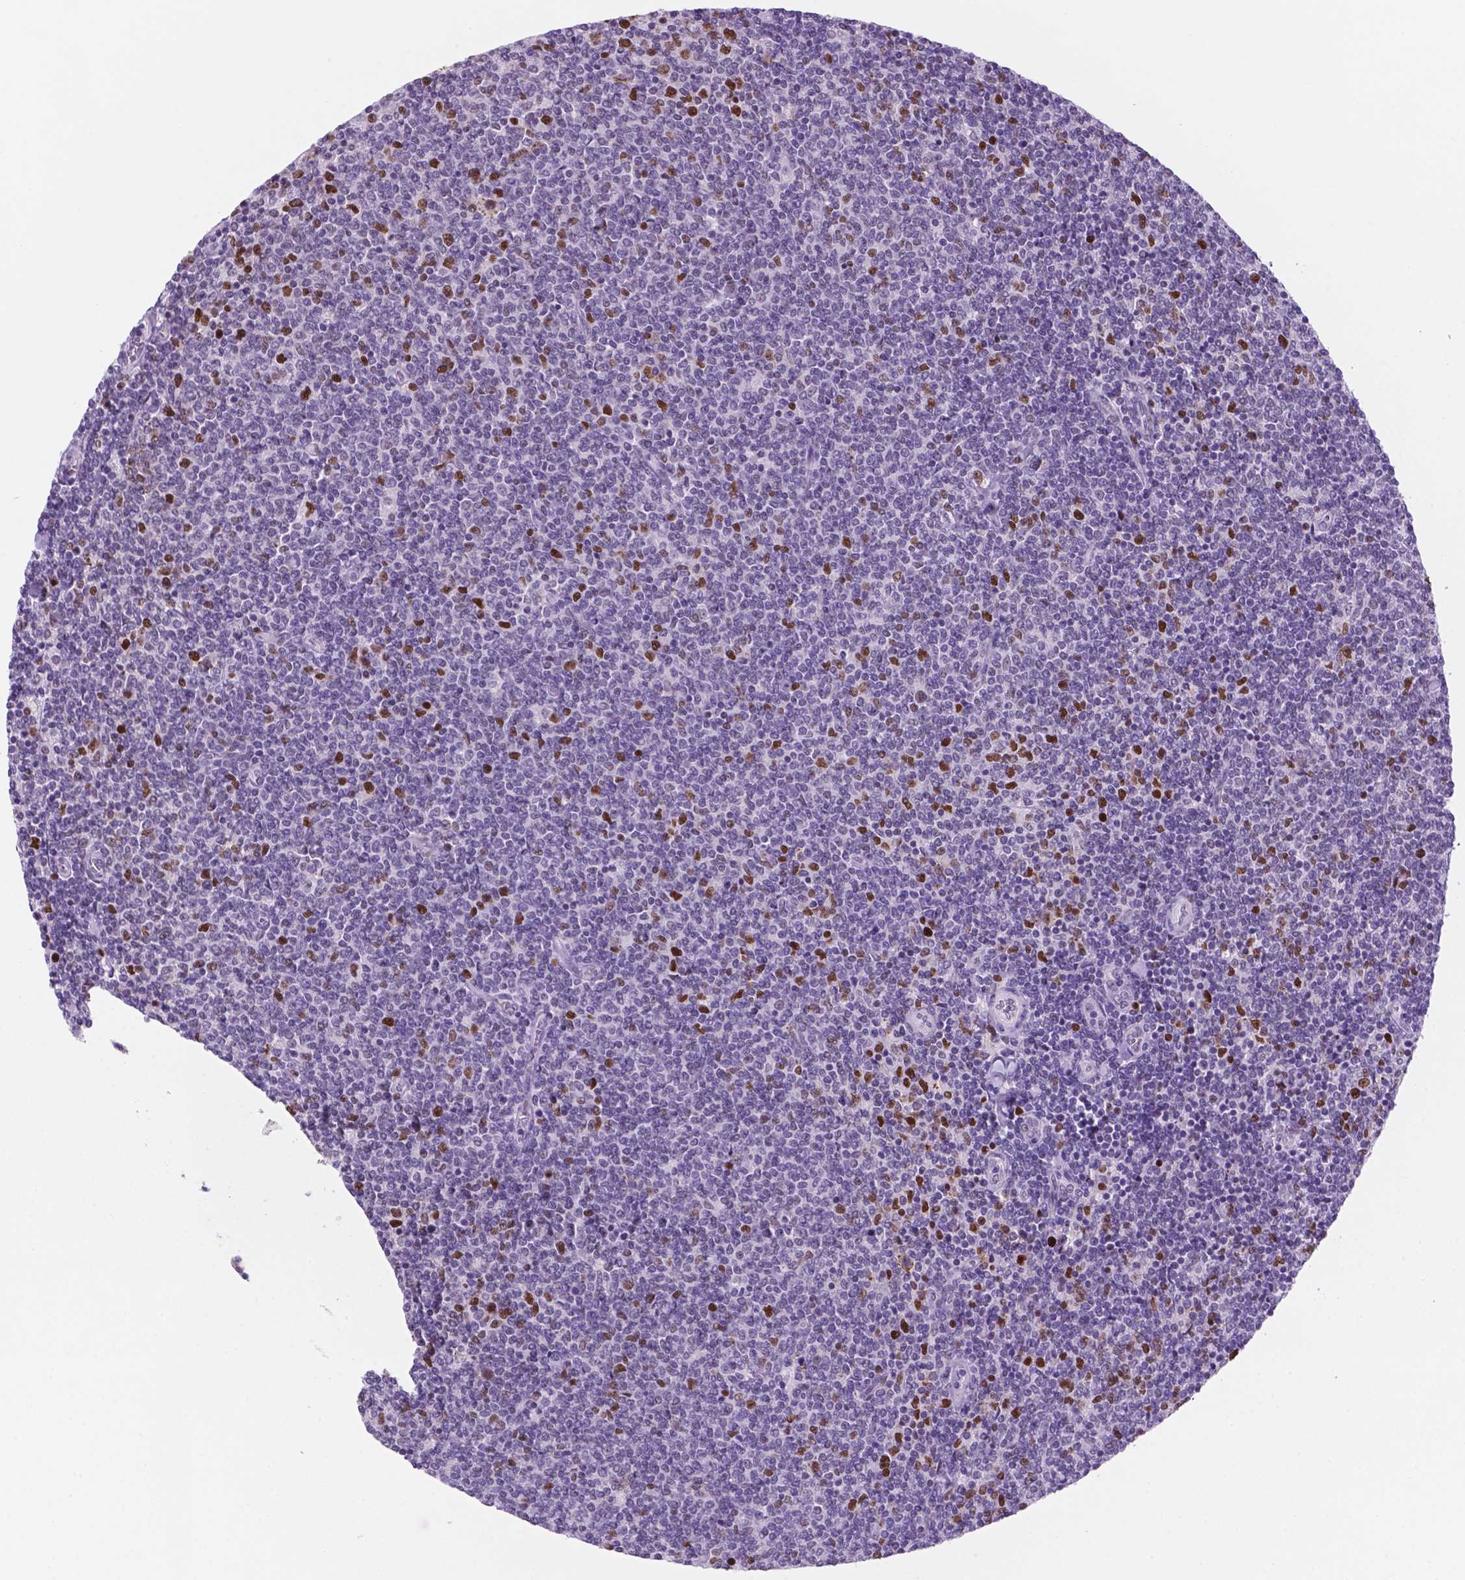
{"staining": {"intensity": "moderate", "quantity": "<25%", "location": "nuclear"}, "tissue": "lymphoma", "cell_type": "Tumor cells", "image_type": "cancer", "snomed": [{"axis": "morphology", "description": "Malignant lymphoma, non-Hodgkin's type, Low grade"}, {"axis": "topography", "description": "Lymph node"}], "caption": "Immunohistochemistry (DAB) staining of lymphoma demonstrates moderate nuclear protein staining in about <25% of tumor cells.", "gene": "NCAPH2", "patient": {"sex": "male", "age": 52}}